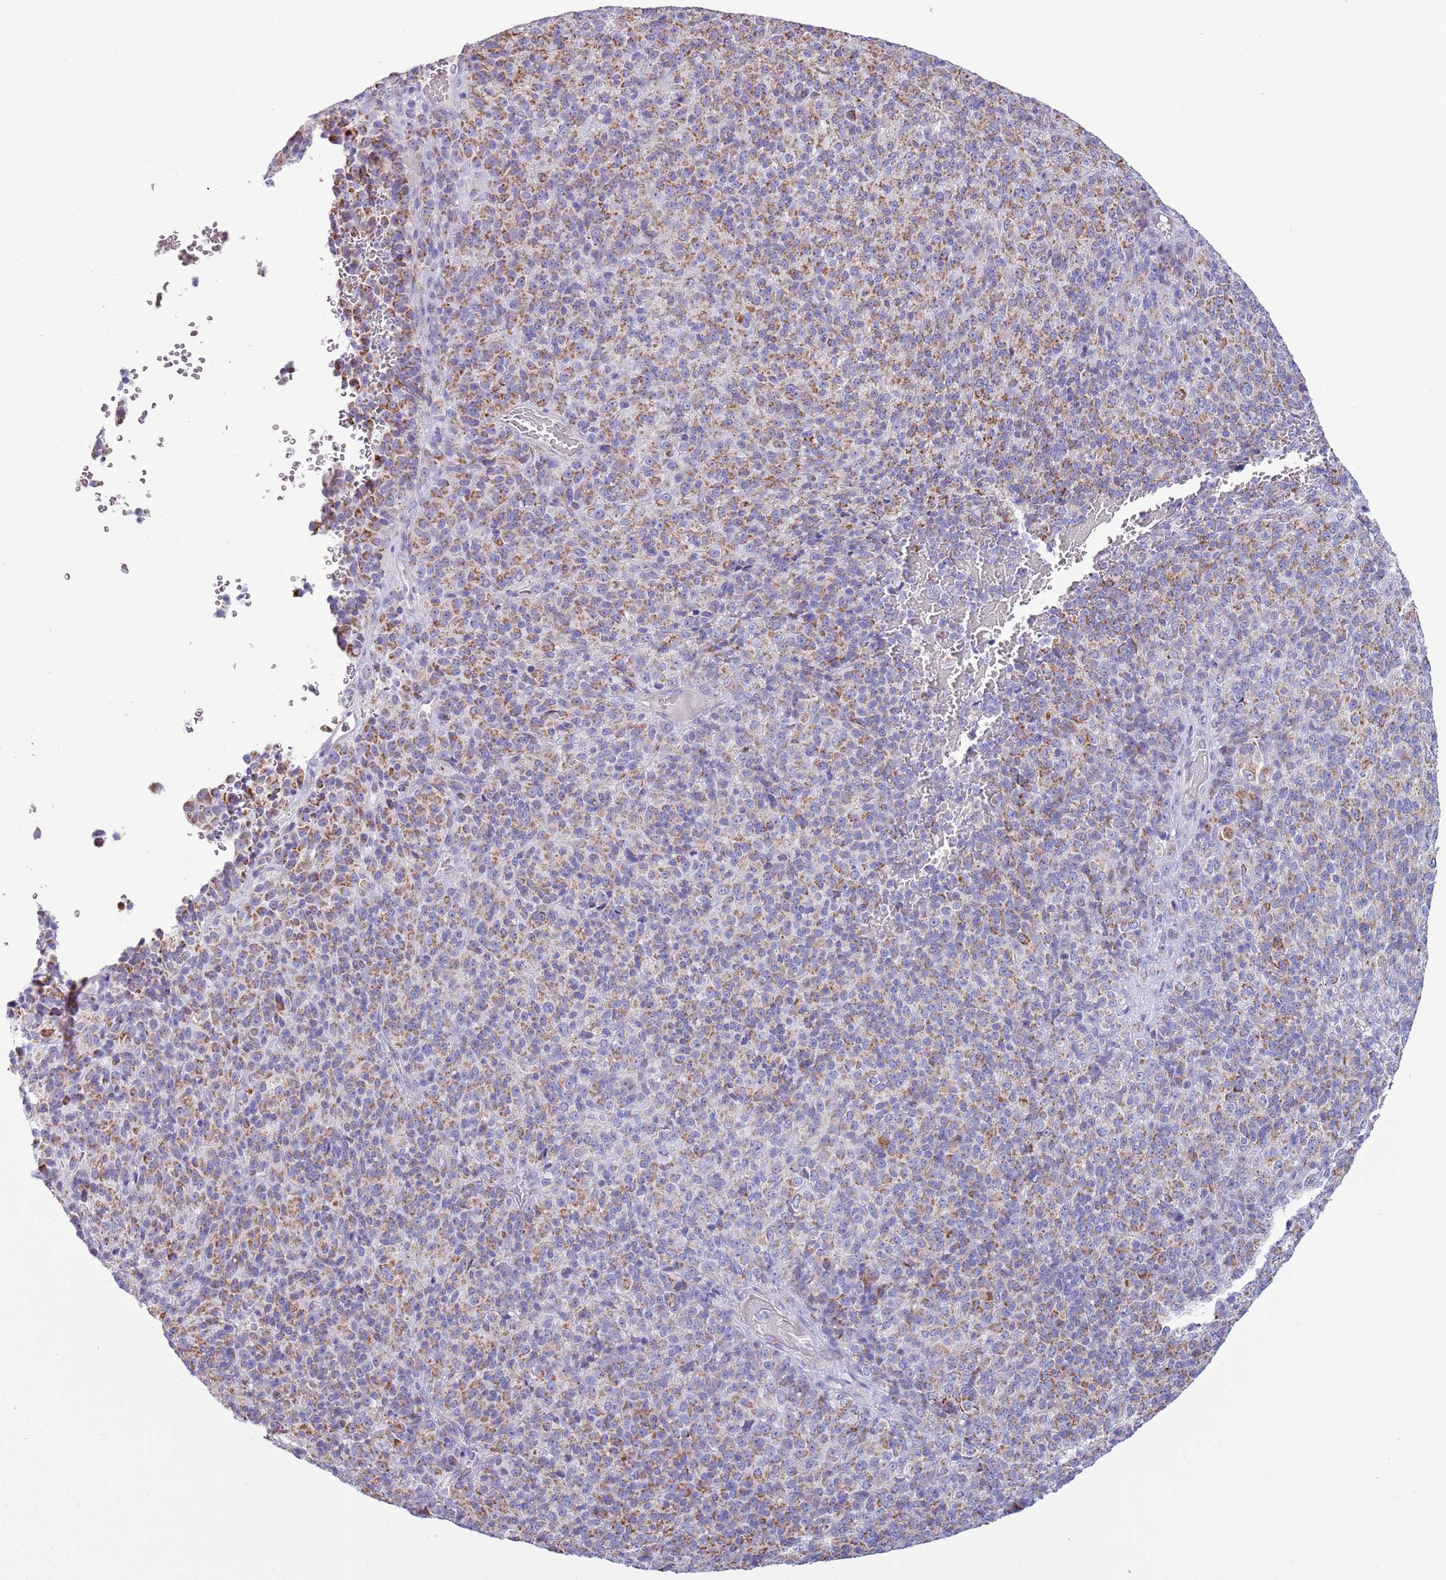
{"staining": {"intensity": "moderate", "quantity": "25%-75%", "location": "cytoplasmic/membranous"}, "tissue": "melanoma", "cell_type": "Tumor cells", "image_type": "cancer", "snomed": [{"axis": "morphology", "description": "Malignant melanoma, Metastatic site"}, {"axis": "topography", "description": "Brain"}], "caption": "Immunohistochemical staining of human melanoma exhibits medium levels of moderate cytoplasmic/membranous protein expression in approximately 25%-75% of tumor cells.", "gene": "ATP6V1B1", "patient": {"sex": "female", "age": 56}}